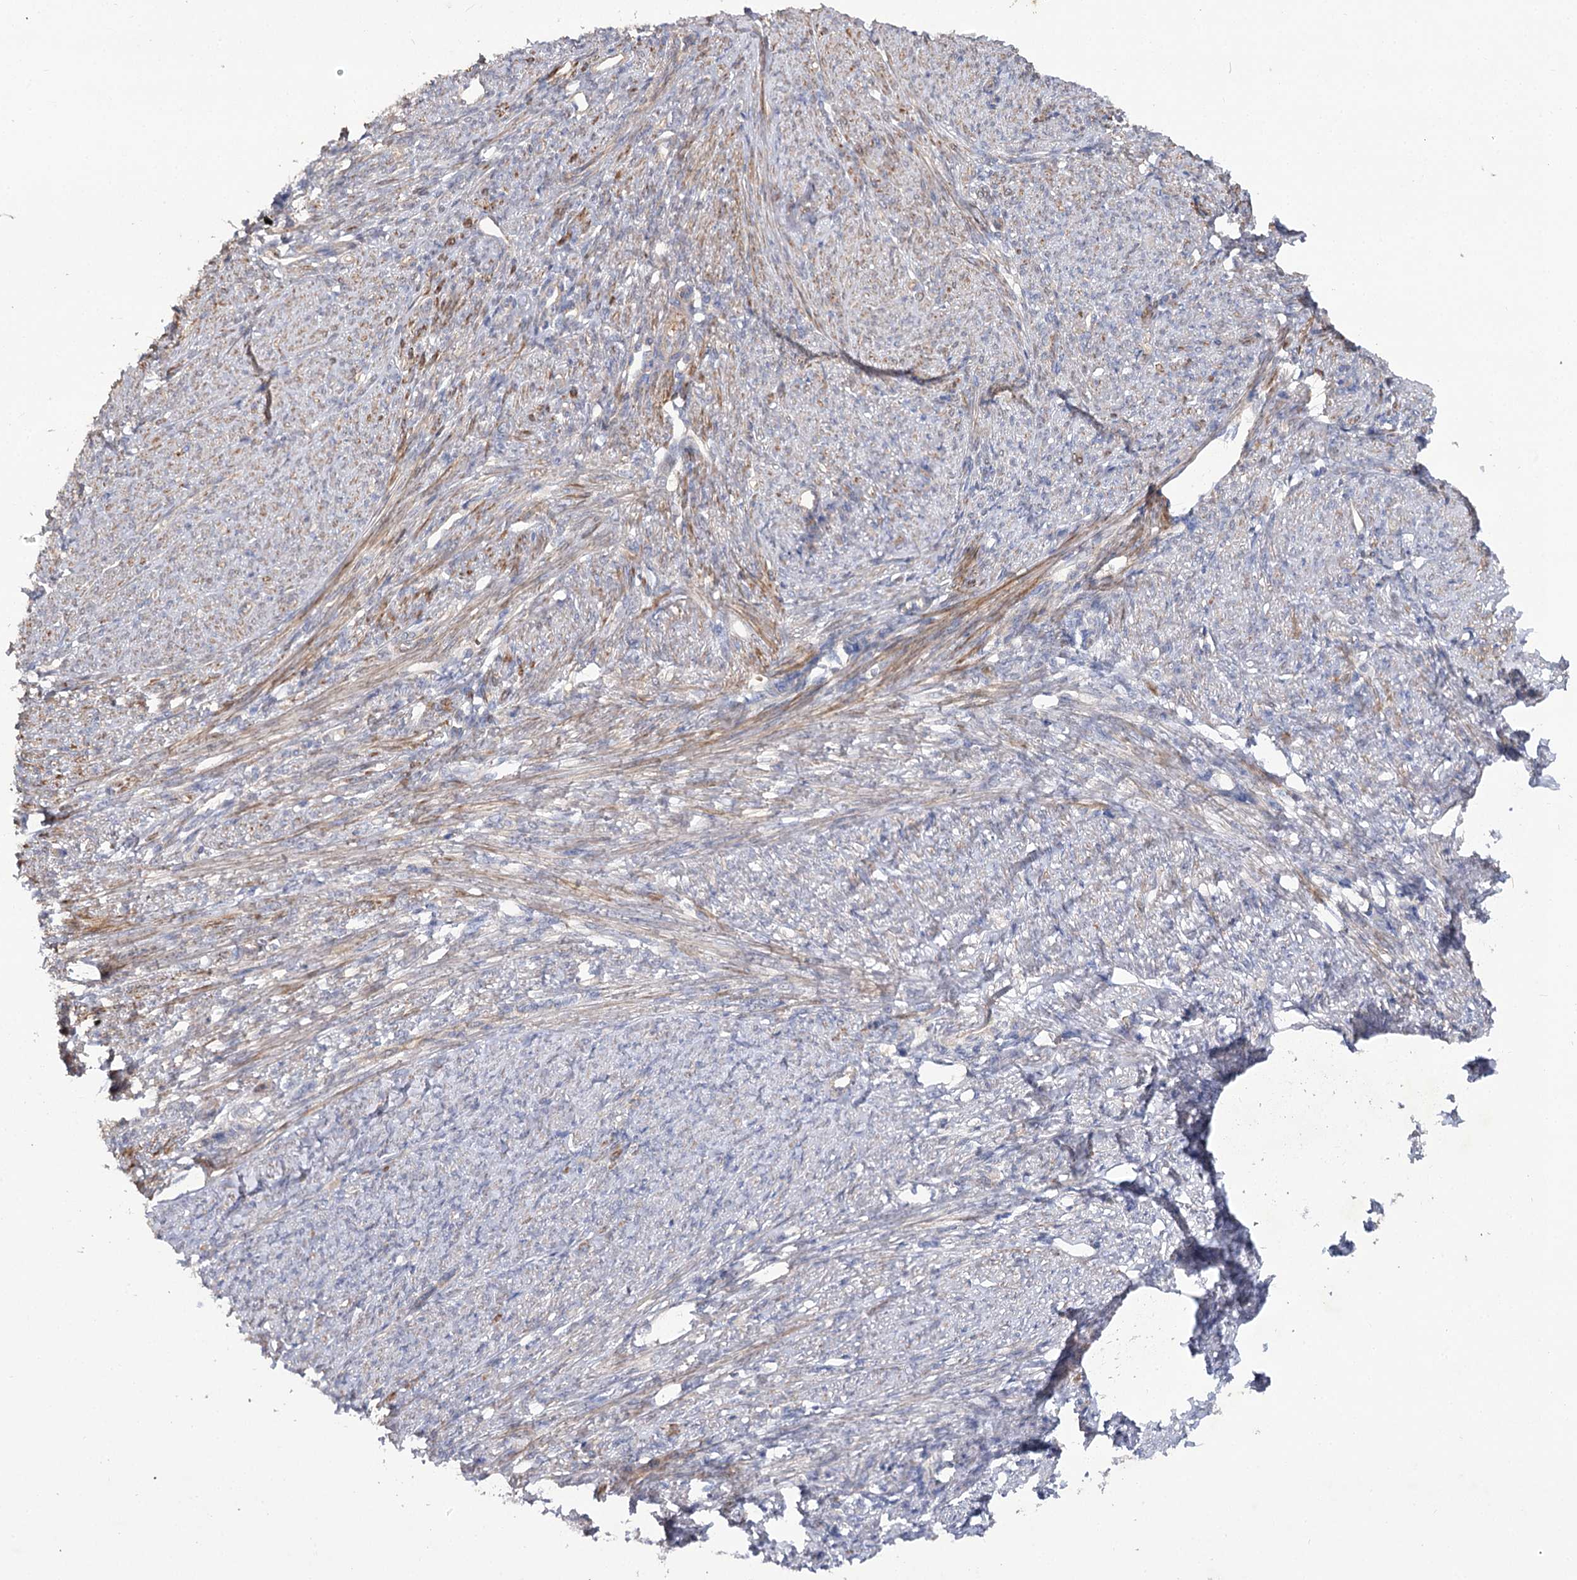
{"staining": {"intensity": "strong", "quantity": "25%-75%", "location": "cytoplasmic/membranous"}, "tissue": "smooth muscle", "cell_type": "Smooth muscle cells", "image_type": "normal", "snomed": [{"axis": "morphology", "description": "Normal tissue, NOS"}, {"axis": "topography", "description": "Smooth muscle"}, {"axis": "topography", "description": "Uterus"}], "caption": "This image demonstrates IHC staining of benign human smooth muscle, with high strong cytoplasmic/membranous expression in about 25%-75% of smooth muscle cells.", "gene": "KIAA0825", "patient": {"sex": "female", "age": 59}}